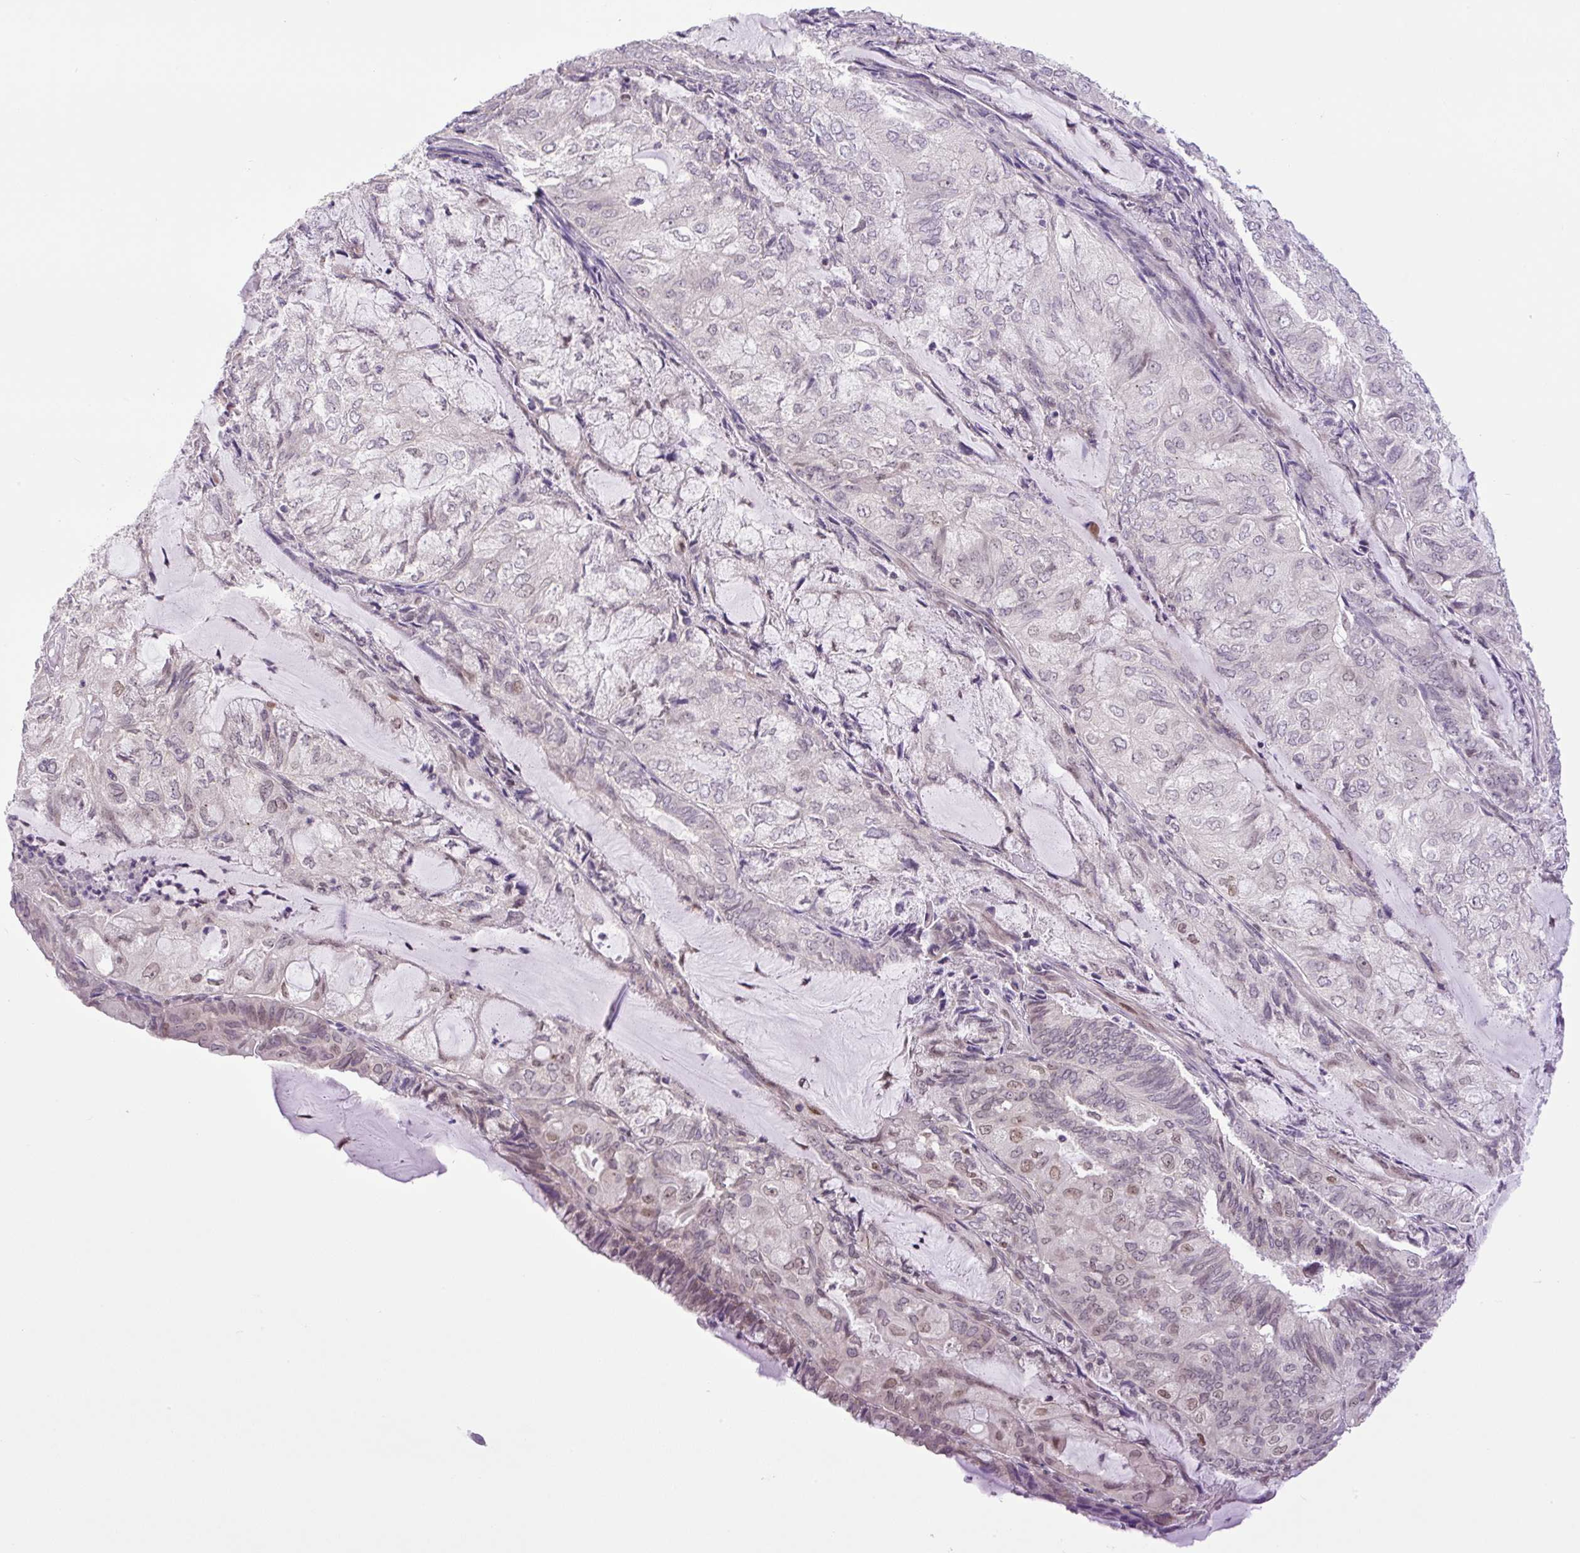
{"staining": {"intensity": "moderate", "quantity": "25%-75%", "location": "cytoplasmic/membranous,nuclear"}, "tissue": "endometrial cancer", "cell_type": "Tumor cells", "image_type": "cancer", "snomed": [{"axis": "morphology", "description": "Adenocarcinoma, NOS"}, {"axis": "topography", "description": "Endometrium"}], "caption": "Tumor cells display medium levels of moderate cytoplasmic/membranous and nuclear expression in approximately 25%-75% of cells in human endometrial cancer (adenocarcinoma). The staining was performed using DAB (3,3'-diaminobenzidine), with brown indicating positive protein expression. Nuclei are stained blue with hematoxylin.", "gene": "KPNA1", "patient": {"sex": "female", "age": 81}}